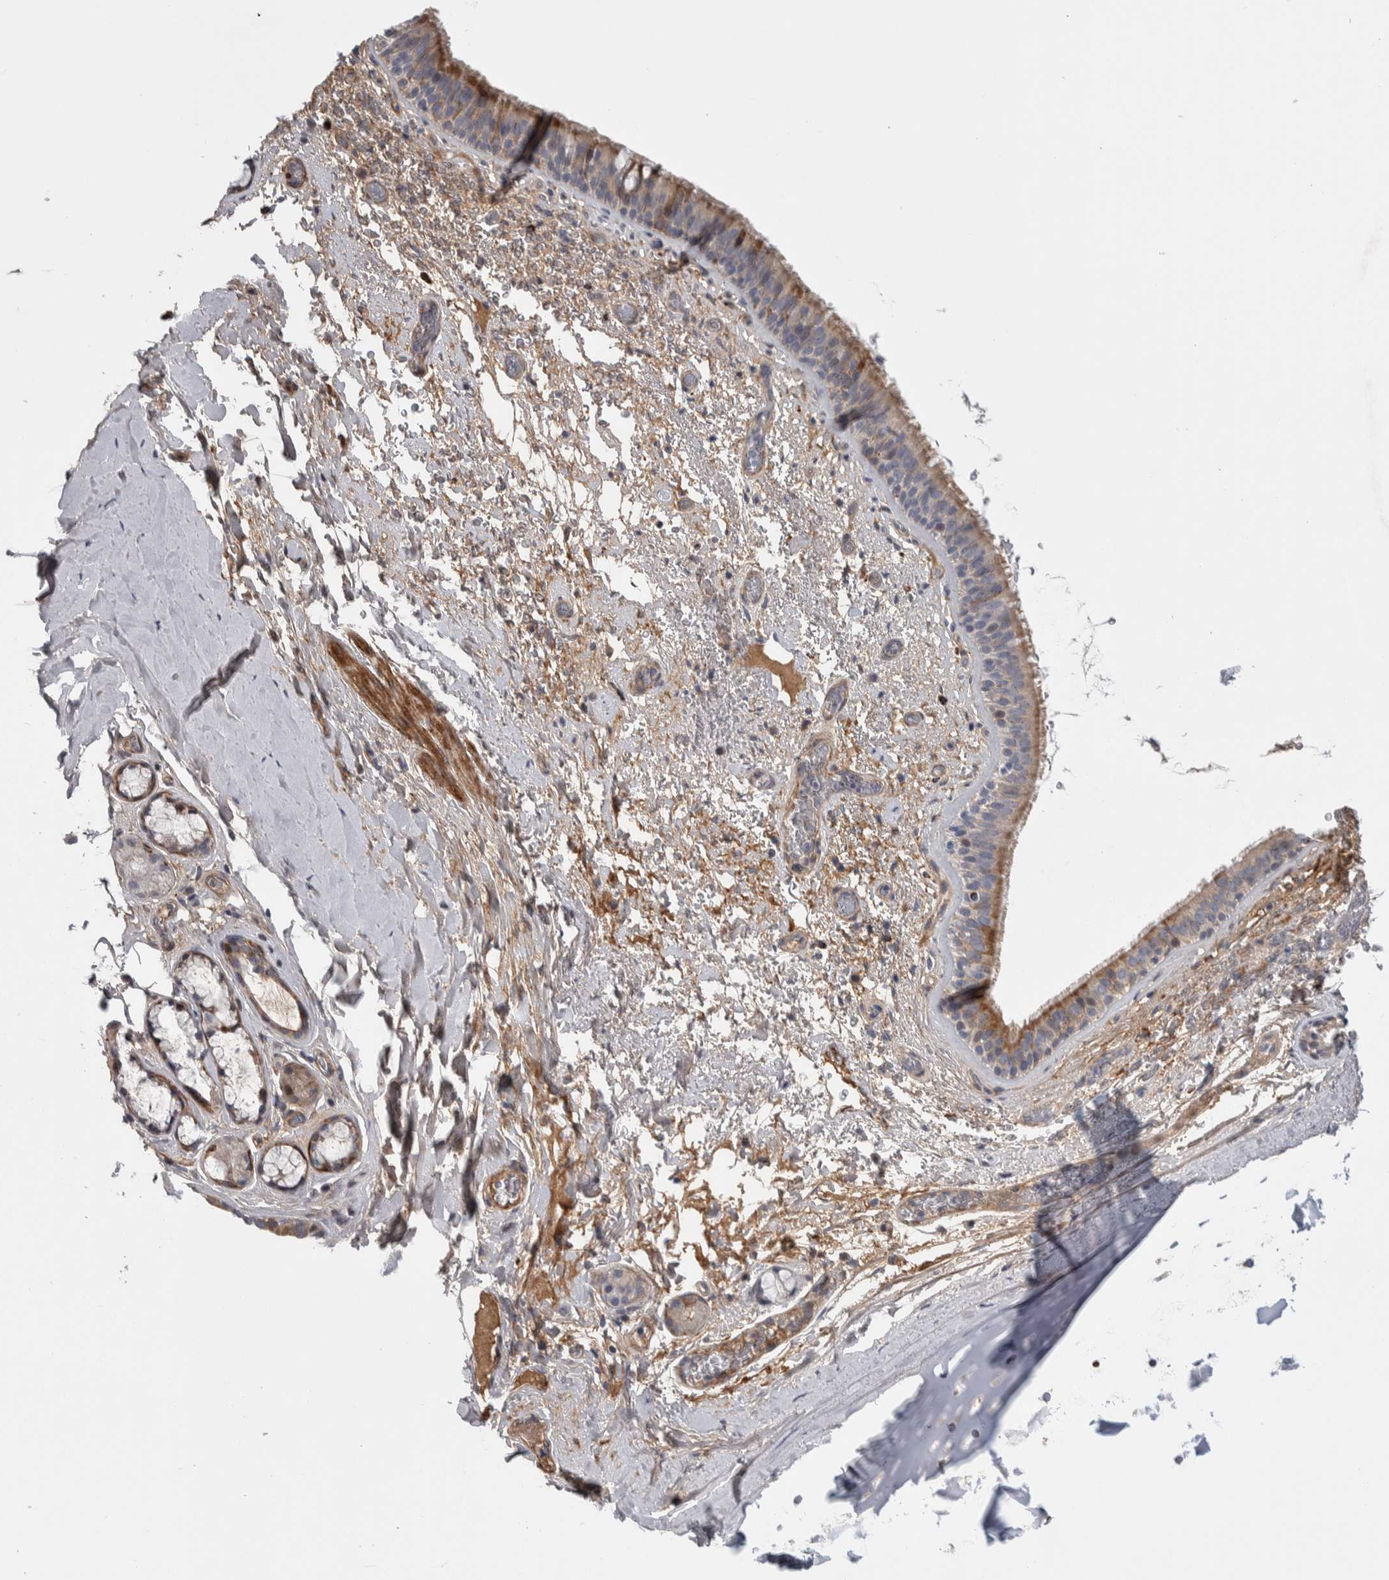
{"staining": {"intensity": "moderate", "quantity": ">75%", "location": "cytoplasmic/membranous"}, "tissue": "bronchus", "cell_type": "Respiratory epithelial cells", "image_type": "normal", "snomed": [{"axis": "morphology", "description": "Normal tissue, NOS"}, {"axis": "topography", "description": "Cartilage tissue"}], "caption": "Protein analysis of unremarkable bronchus displays moderate cytoplasmic/membranous positivity in approximately >75% of respiratory epithelial cells. (IHC, brightfield microscopy, high magnification).", "gene": "PSMG3", "patient": {"sex": "female", "age": 63}}